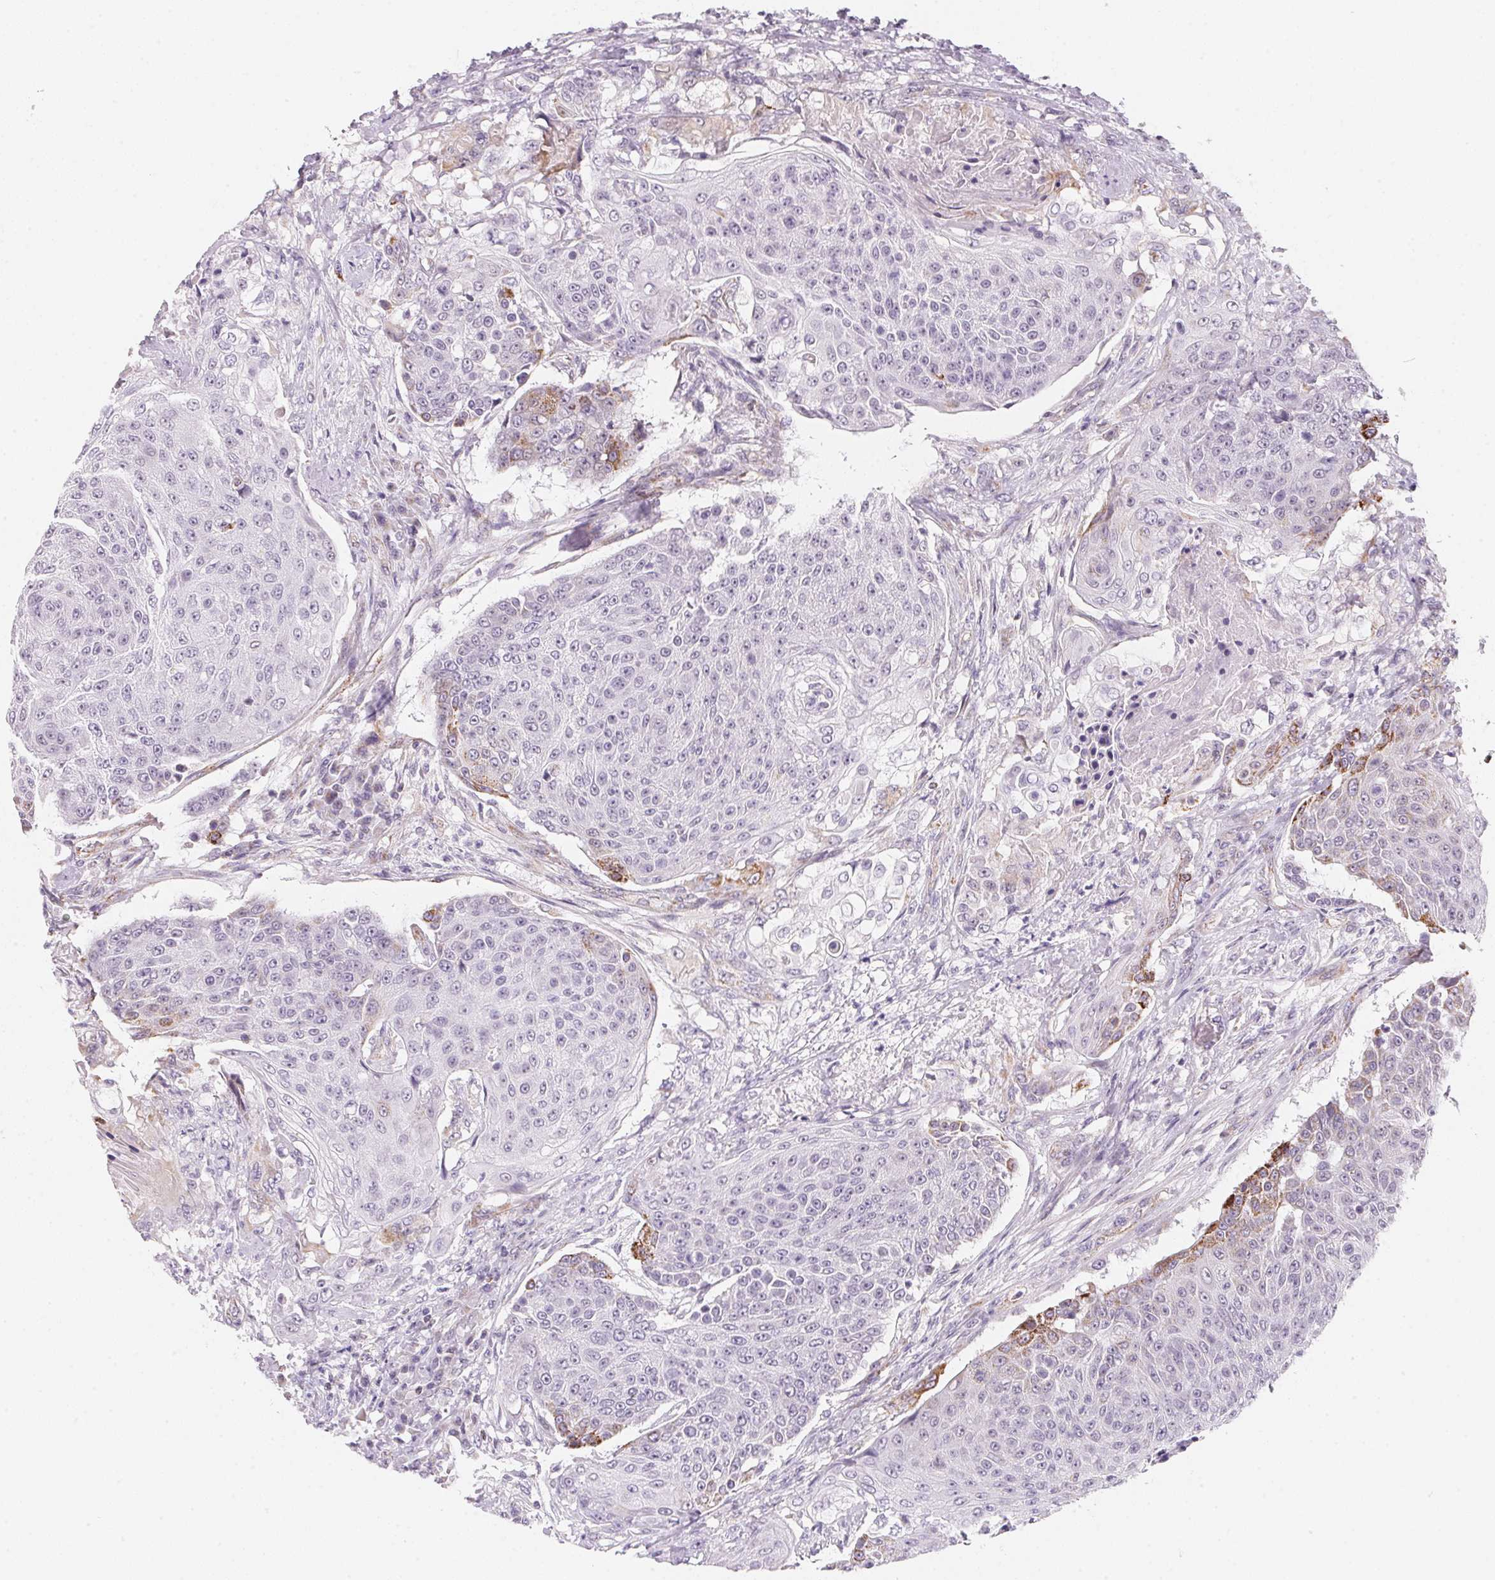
{"staining": {"intensity": "weak", "quantity": "<25%", "location": "cytoplasmic/membranous"}, "tissue": "urothelial cancer", "cell_type": "Tumor cells", "image_type": "cancer", "snomed": [{"axis": "morphology", "description": "Urothelial carcinoma, High grade"}, {"axis": "topography", "description": "Urinary bladder"}], "caption": "Urothelial cancer stained for a protein using immunohistochemistry (IHC) reveals no staining tumor cells.", "gene": "GIPC2", "patient": {"sex": "female", "age": 63}}